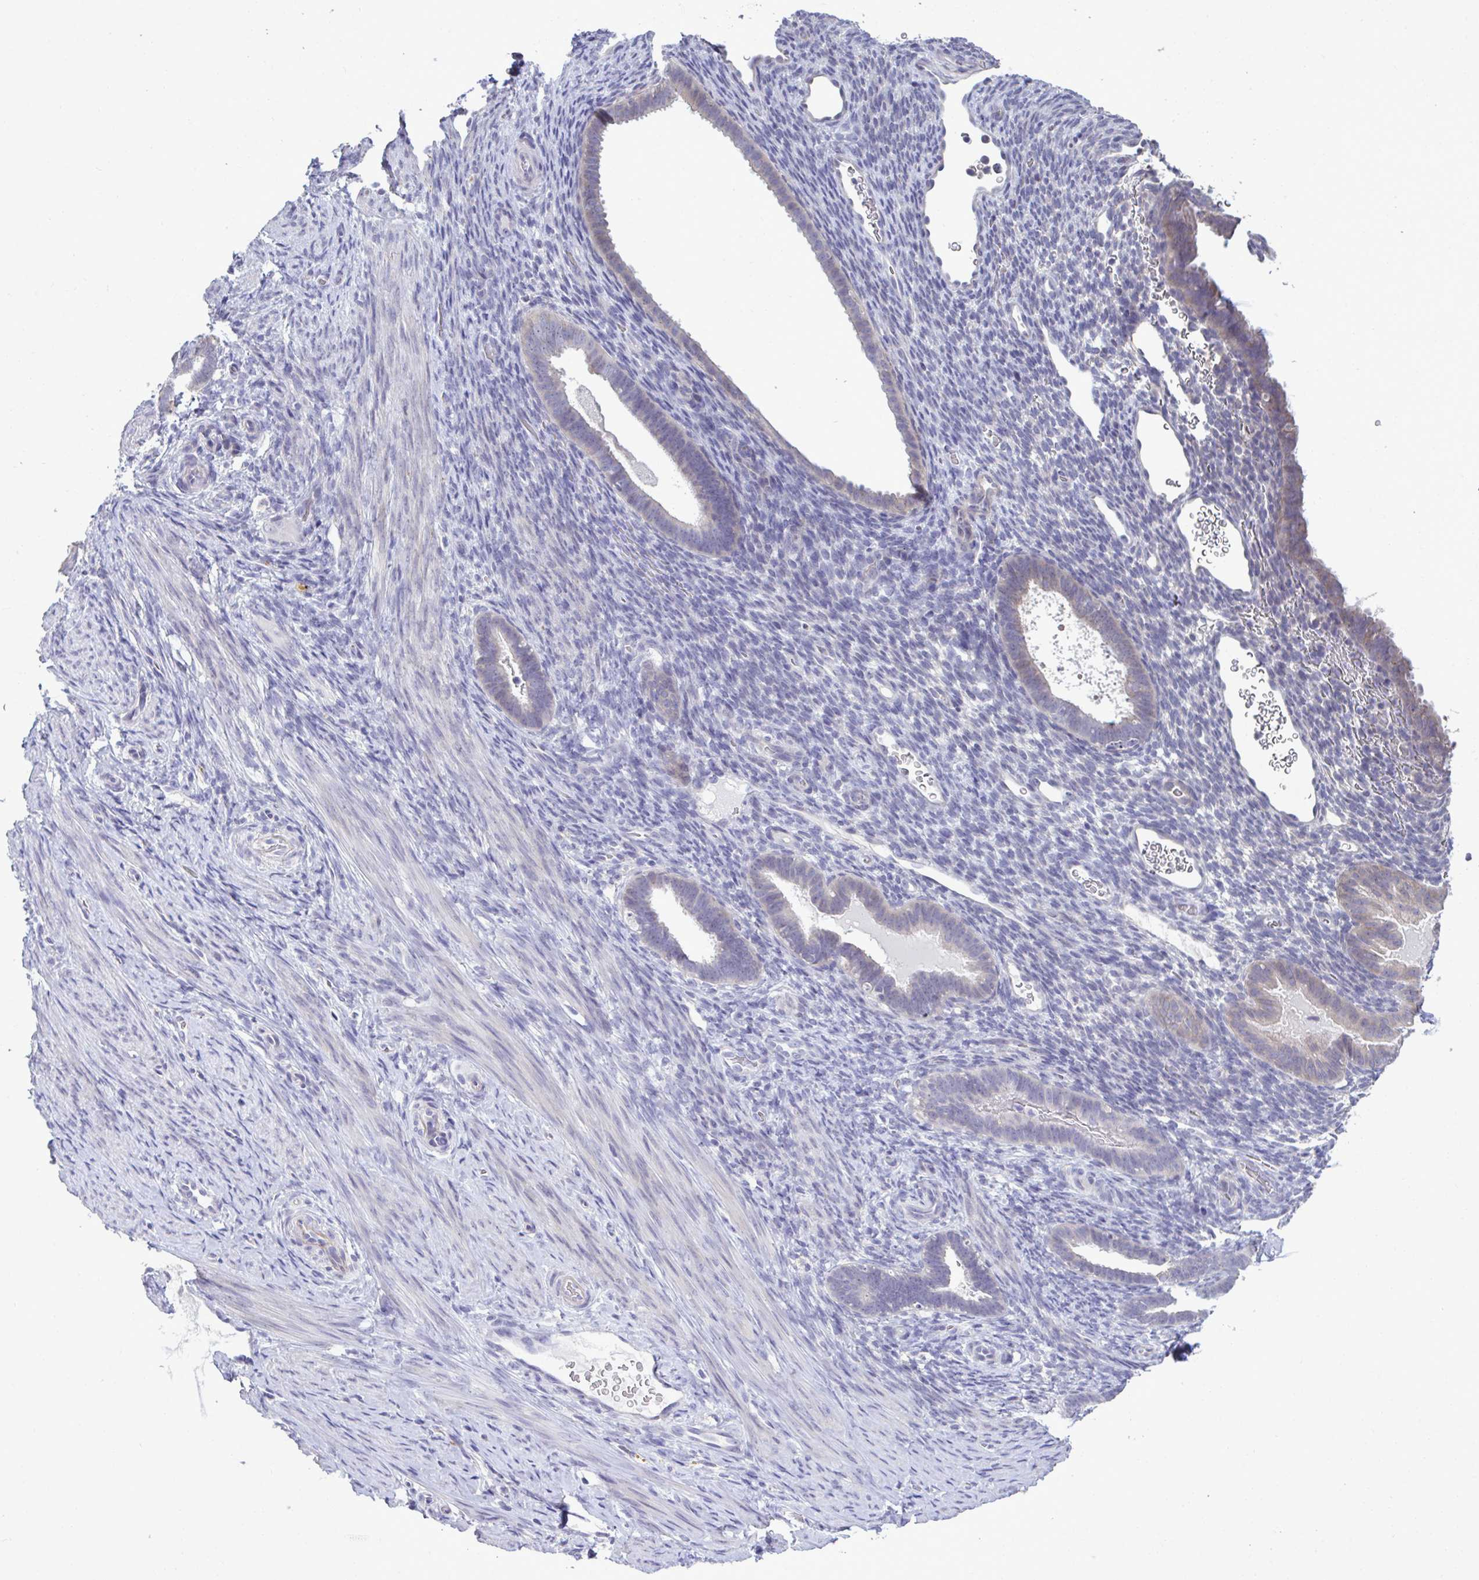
{"staining": {"intensity": "negative", "quantity": "none", "location": "none"}, "tissue": "endometrium", "cell_type": "Cells in endometrial stroma", "image_type": "normal", "snomed": [{"axis": "morphology", "description": "Normal tissue, NOS"}, {"axis": "topography", "description": "Endometrium"}], "caption": "This photomicrograph is of unremarkable endometrium stained with immunohistochemistry (IHC) to label a protein in brown with the nuclei are counter-stained blue. There is no staining in cells in endometrial stroma. (Immunohistochemistry, brightfield microscopy, high magnification).", "gene": "PIGK", "patient": {"sex": "female", "age": 34}}